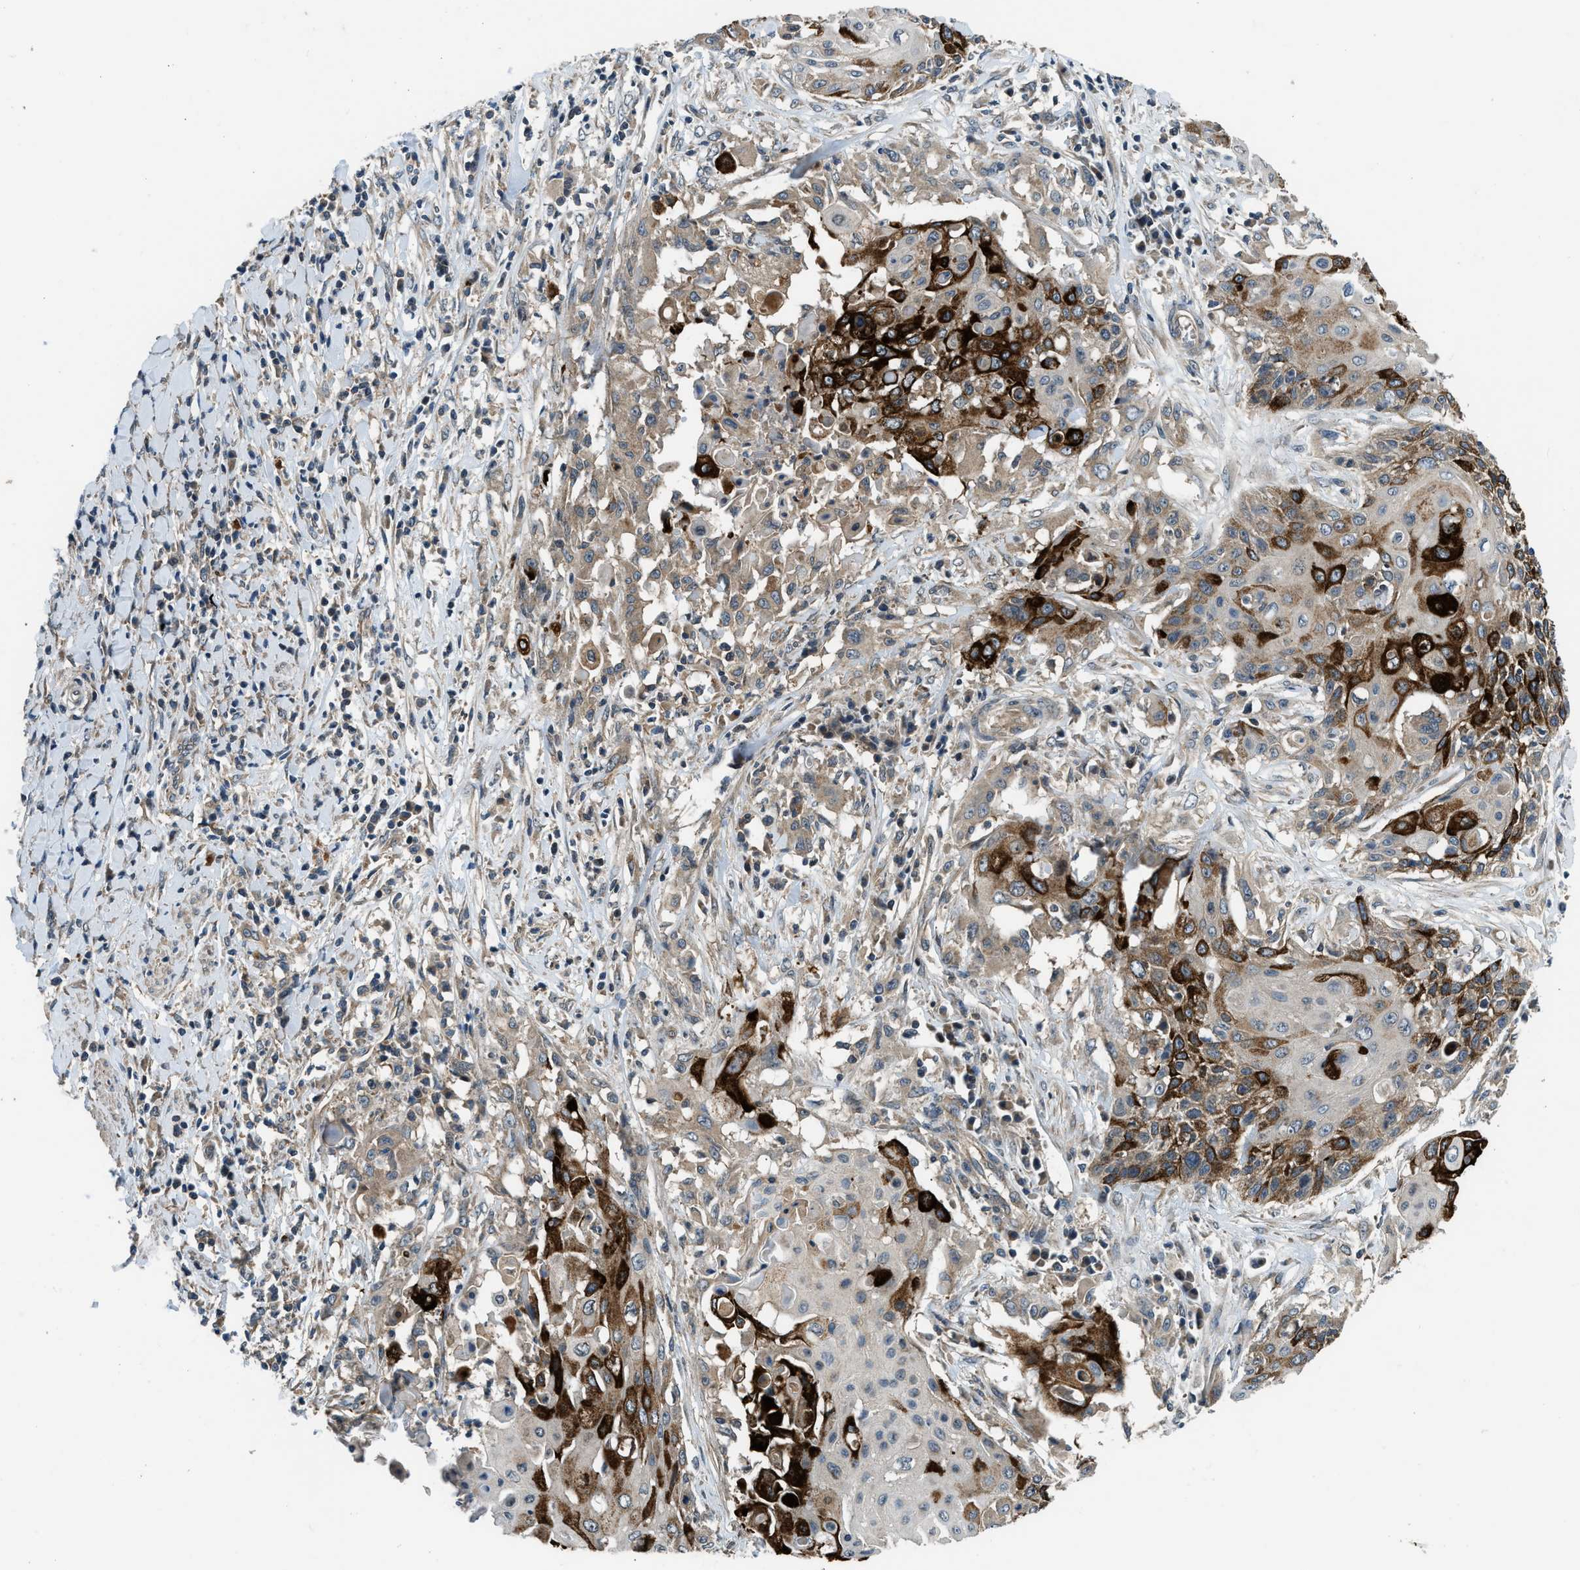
{"staining": {"intensity": "strong", "quantity": "25%-75%", "location": "cytoplasmic/membranous"}, "tissue": "cervical cancer", "cell_type": "Tumor cells", "image_type": "cancer", "snomed": [{"axis": "morphology", "description": "Squamous cell carcinoma, NOS"}, {"axis": "topography", "description": "Cervix"}], "caption": "Immunohistochemical staining of human cervical cancer (squamous cell carcinoma) reveals high levels of strong cytoplasmic/membranous expression in approximately 25%-75% of tumor cells.", "gene": "IL3RA", "patient": {"sex": "female", "age": 39}}